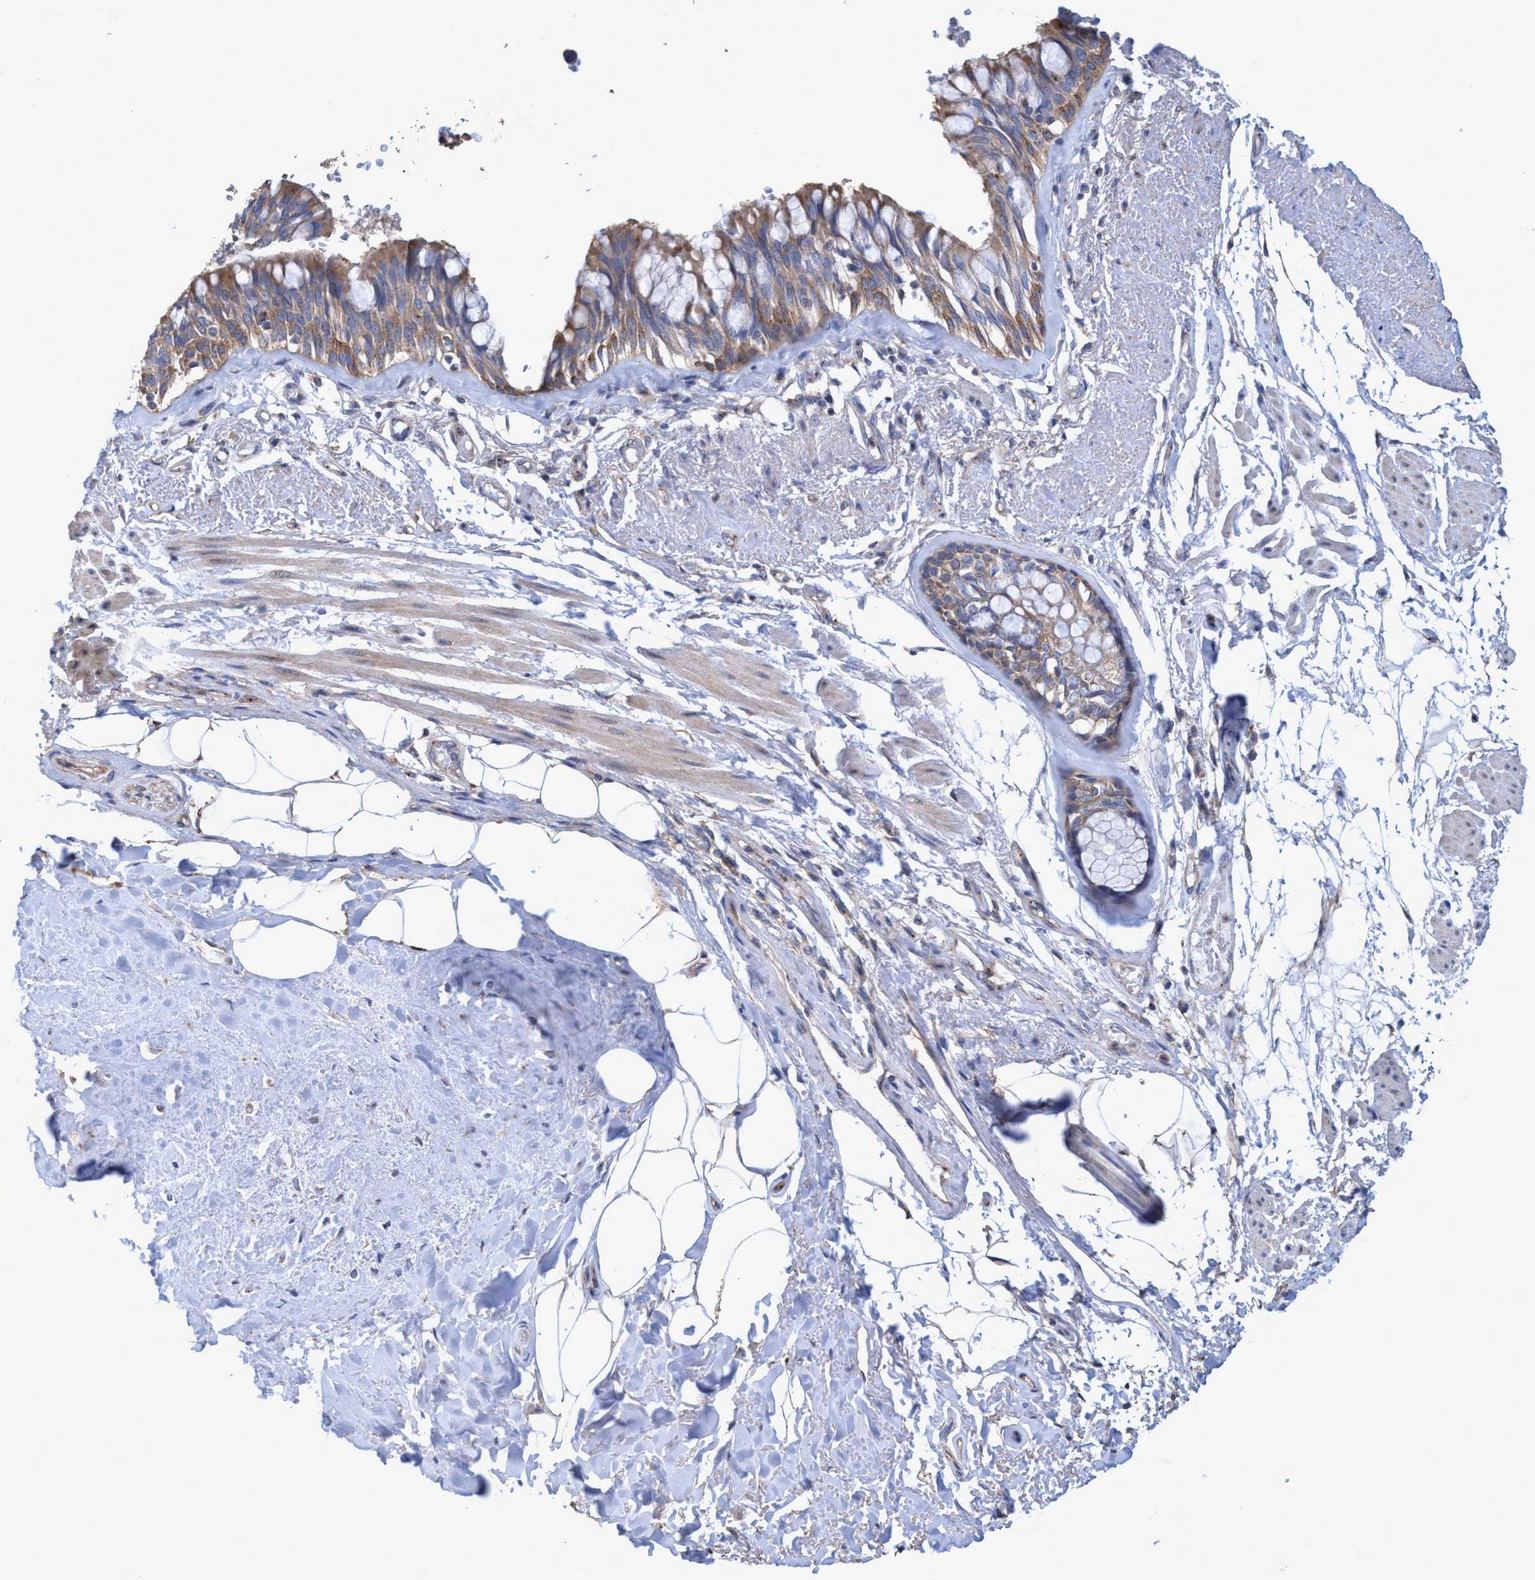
{"staining": {"intensity": "moderate", "quantity": ">75%", "location": "cytoplasmic/membranous"}, "tissue": "bronchus", "cell_type": "Respiratory epithelial cells", "image_type": "normal", "snomed": [{"axis": "morphology", "description": "Normal tissue, NOS"}, {"axis": "topography", "description": "Bronchus"}], "caption": "This image displays immunohistochemistry staining of normal bronchus, with medium moderate cytoplasmic/membranous positivity in about >75% of respiratory epithelial cells.", "gene": "BICD2", "patient": {"sex": "male", "age": 66}}